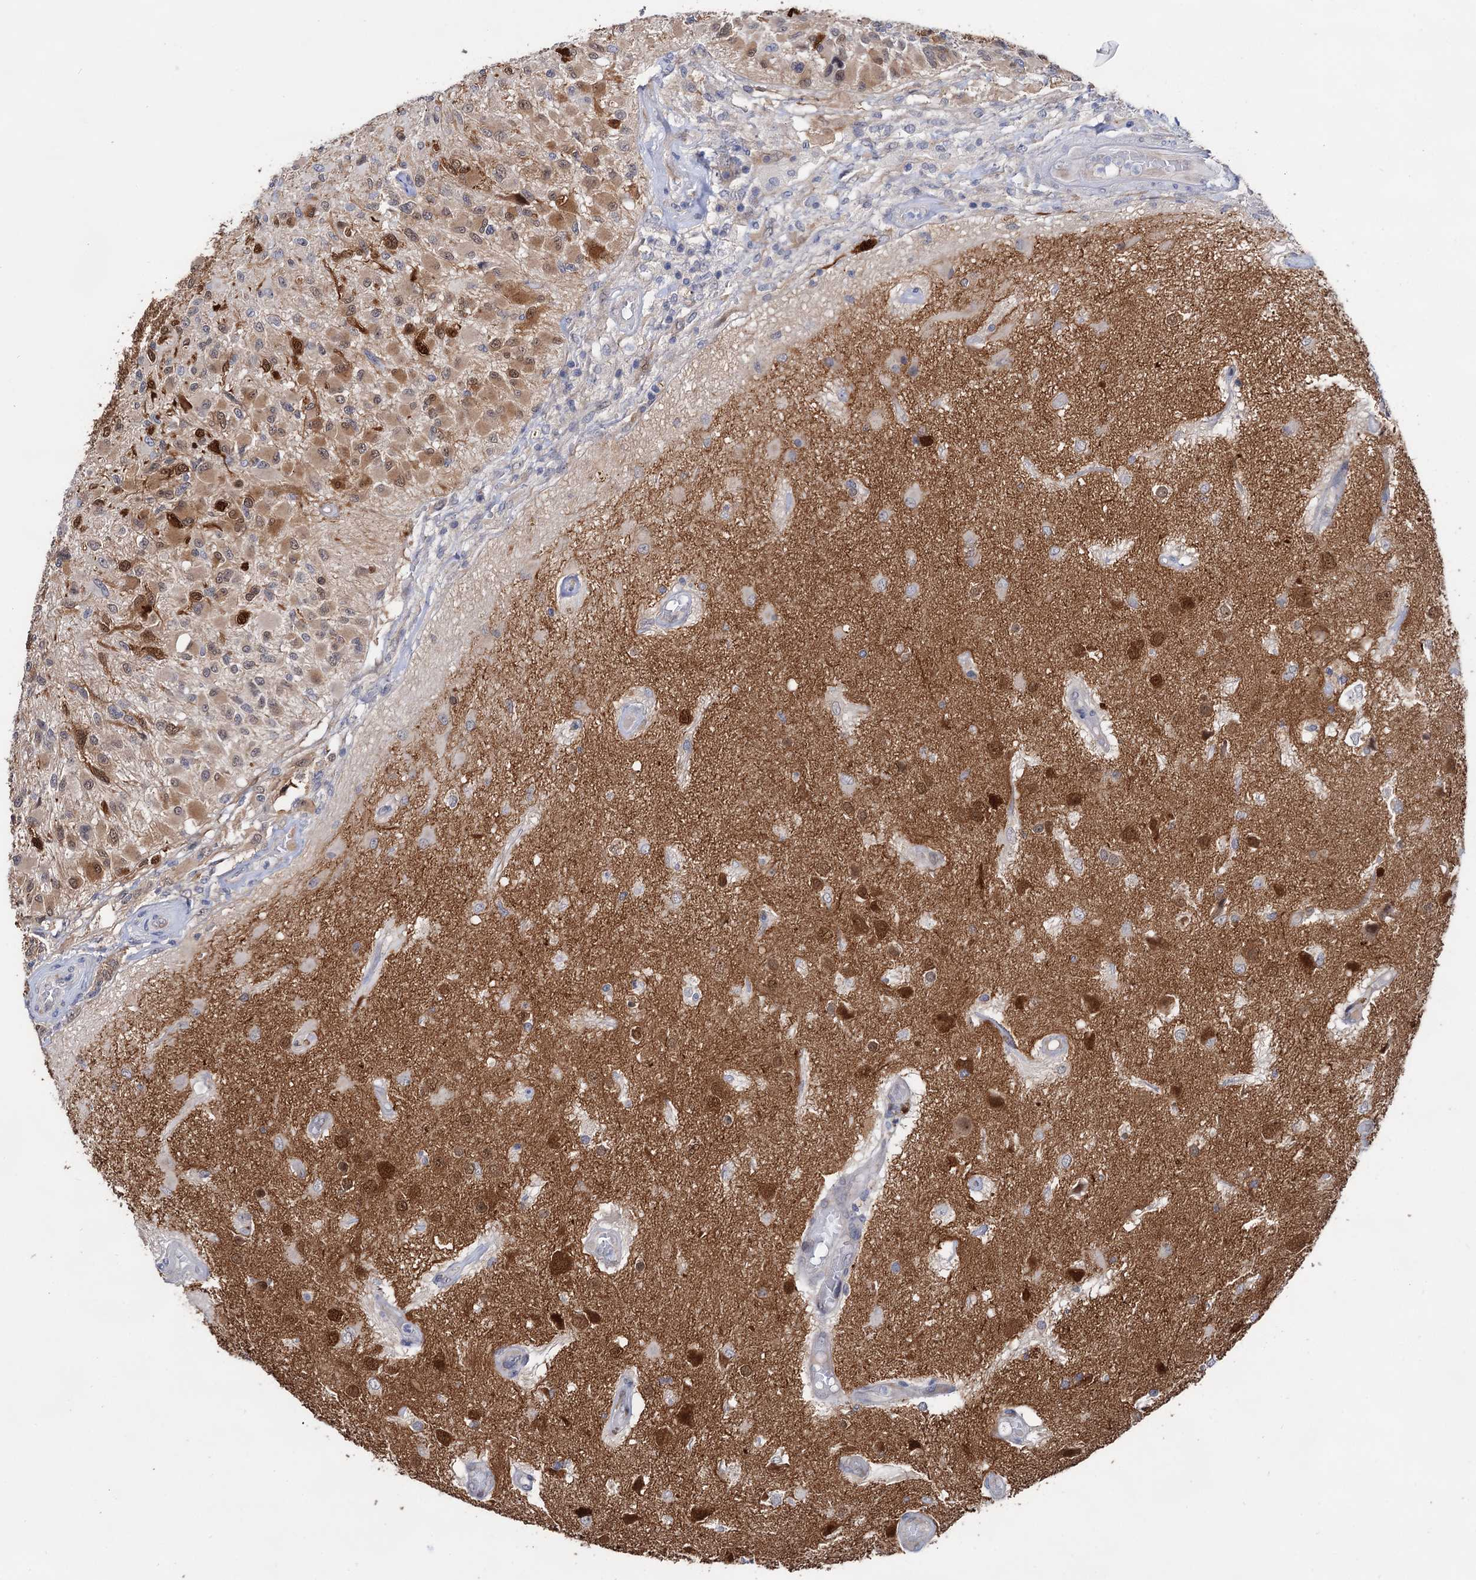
{"staining": {"intensity": "moderate", "quantity": "<25%", "location": "cytoplasmic/membranous,nuclear"}, "tissue": "glioma", "cell_type": "Tumor cells", "image_type": "cancer", "snomed": [{"axis": "morphology", "description": "Glioma, malignant, High grade"}, {"axis": "morphology", "description": "Glioblastoma, NOS"}, {"axis": "topography", "description": "Brain"}], "caption": "Glioblastoma stained with DAB immunohistochemistry (IHC) demonstrates low levels of moderate cytoplasmic/membranous and nuclear staining in about <25% of tumor cells.", "gene": "CAPRIN2", "patient": {"sex": "male", "age": 60}}